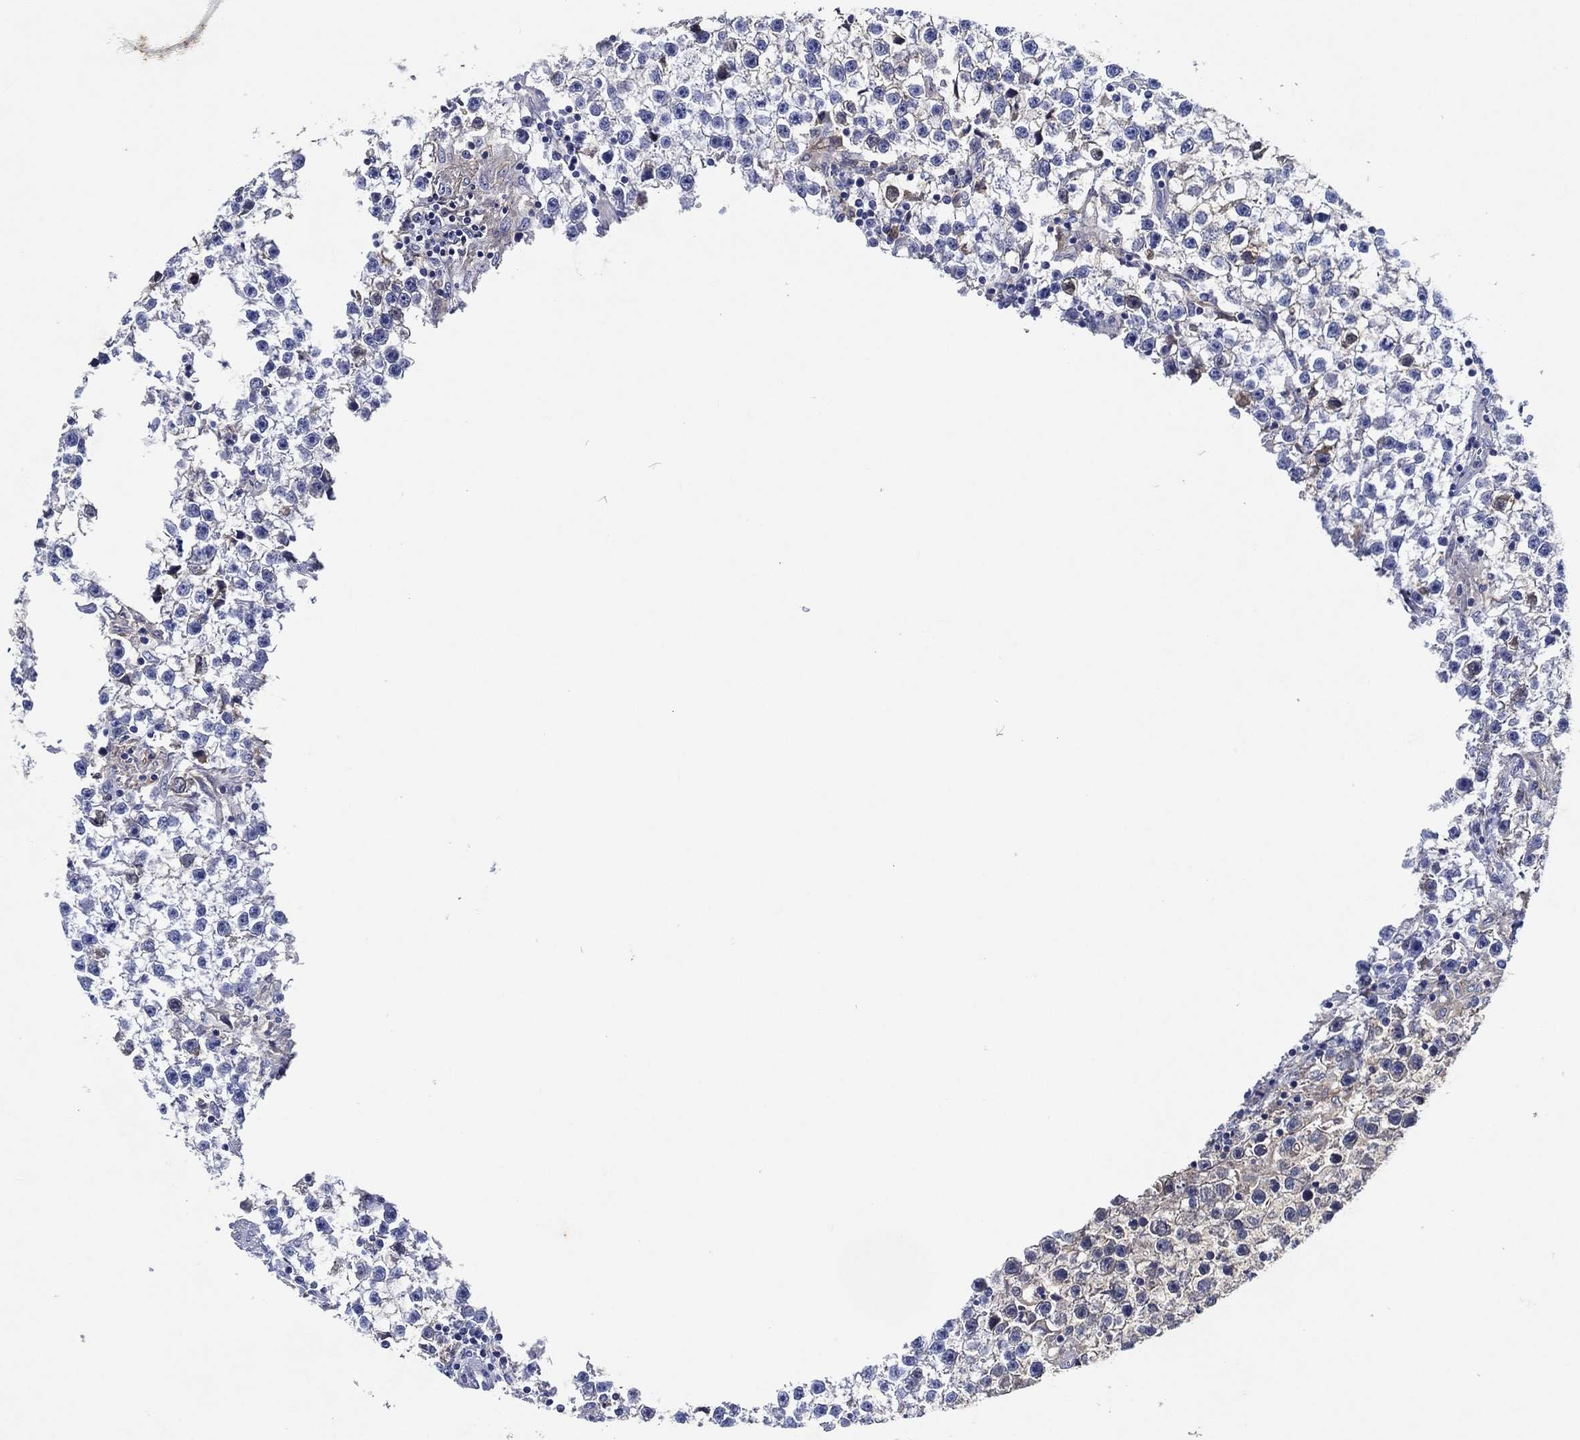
{"staining": {"intensity": "negative", "quantity": "none", "location": "none"}, "tissue": "testis cancer", "cell_type": "Tumor cells", "image_type": "cancer", "snomed": [{"axis": "morphology", "description": "Seminoma, NOS"}, {"axis": "topography", "description": "Testis"}], "caption": "The histopathology image exhibits no staining of tumor cells in testis cancer.", "gene": "TMPRSS11D", "patient": {"sex": "male", "age": 59}}